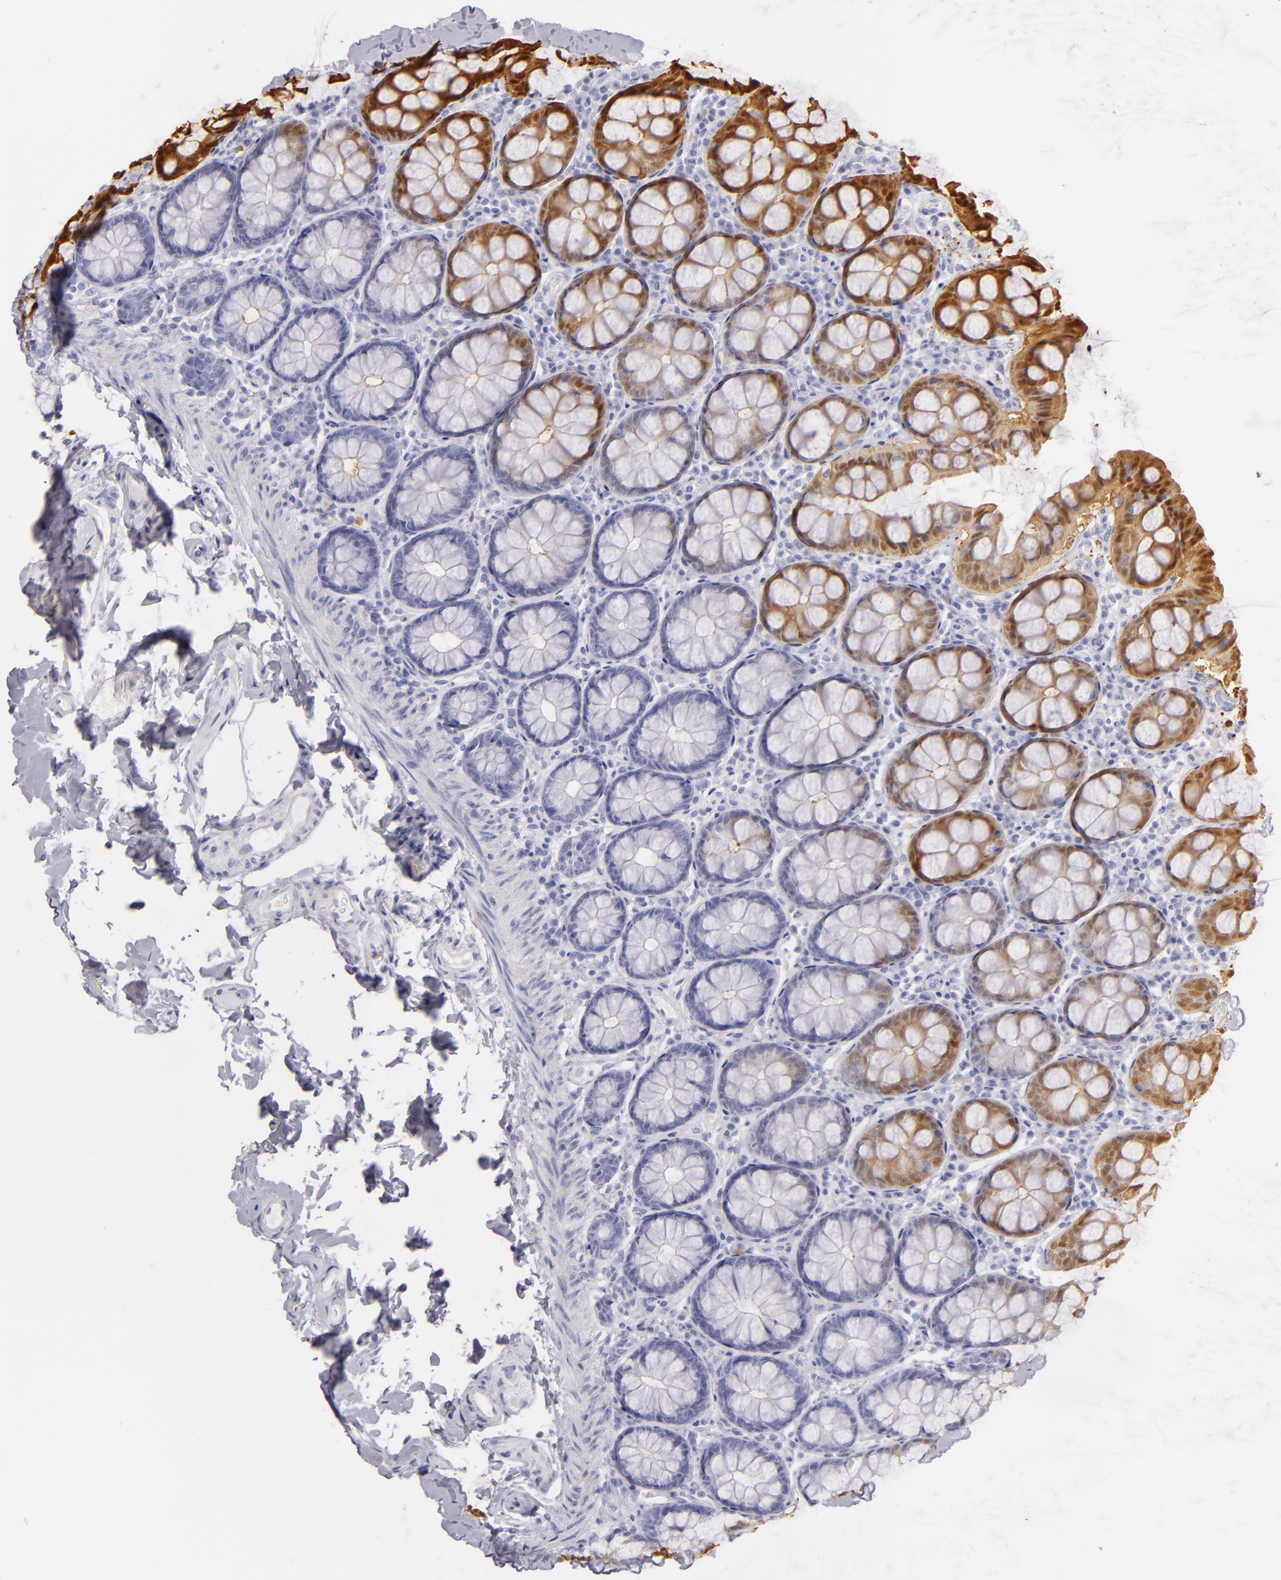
{"staining": {"intensity": "negative", "quantity": "none", "location": "none"}, "tissue": "colon", "cell_type": "Endothelial cells", "image_type": "normal", "snomed": [{"axis": "morphology", "description": "Normal tissue, NOS"}, {"axis": "topography", "description": "Colon"}], "caption": "Immunohistochemistry (IHC) image of unremarkable colon: human colon stained with DAB (3,3'-diaminobenzidine) exhibits no significant protein staining in endothelial cells.", "gene": "FABP1", "patient": {"sex": "female", "age": 61}}